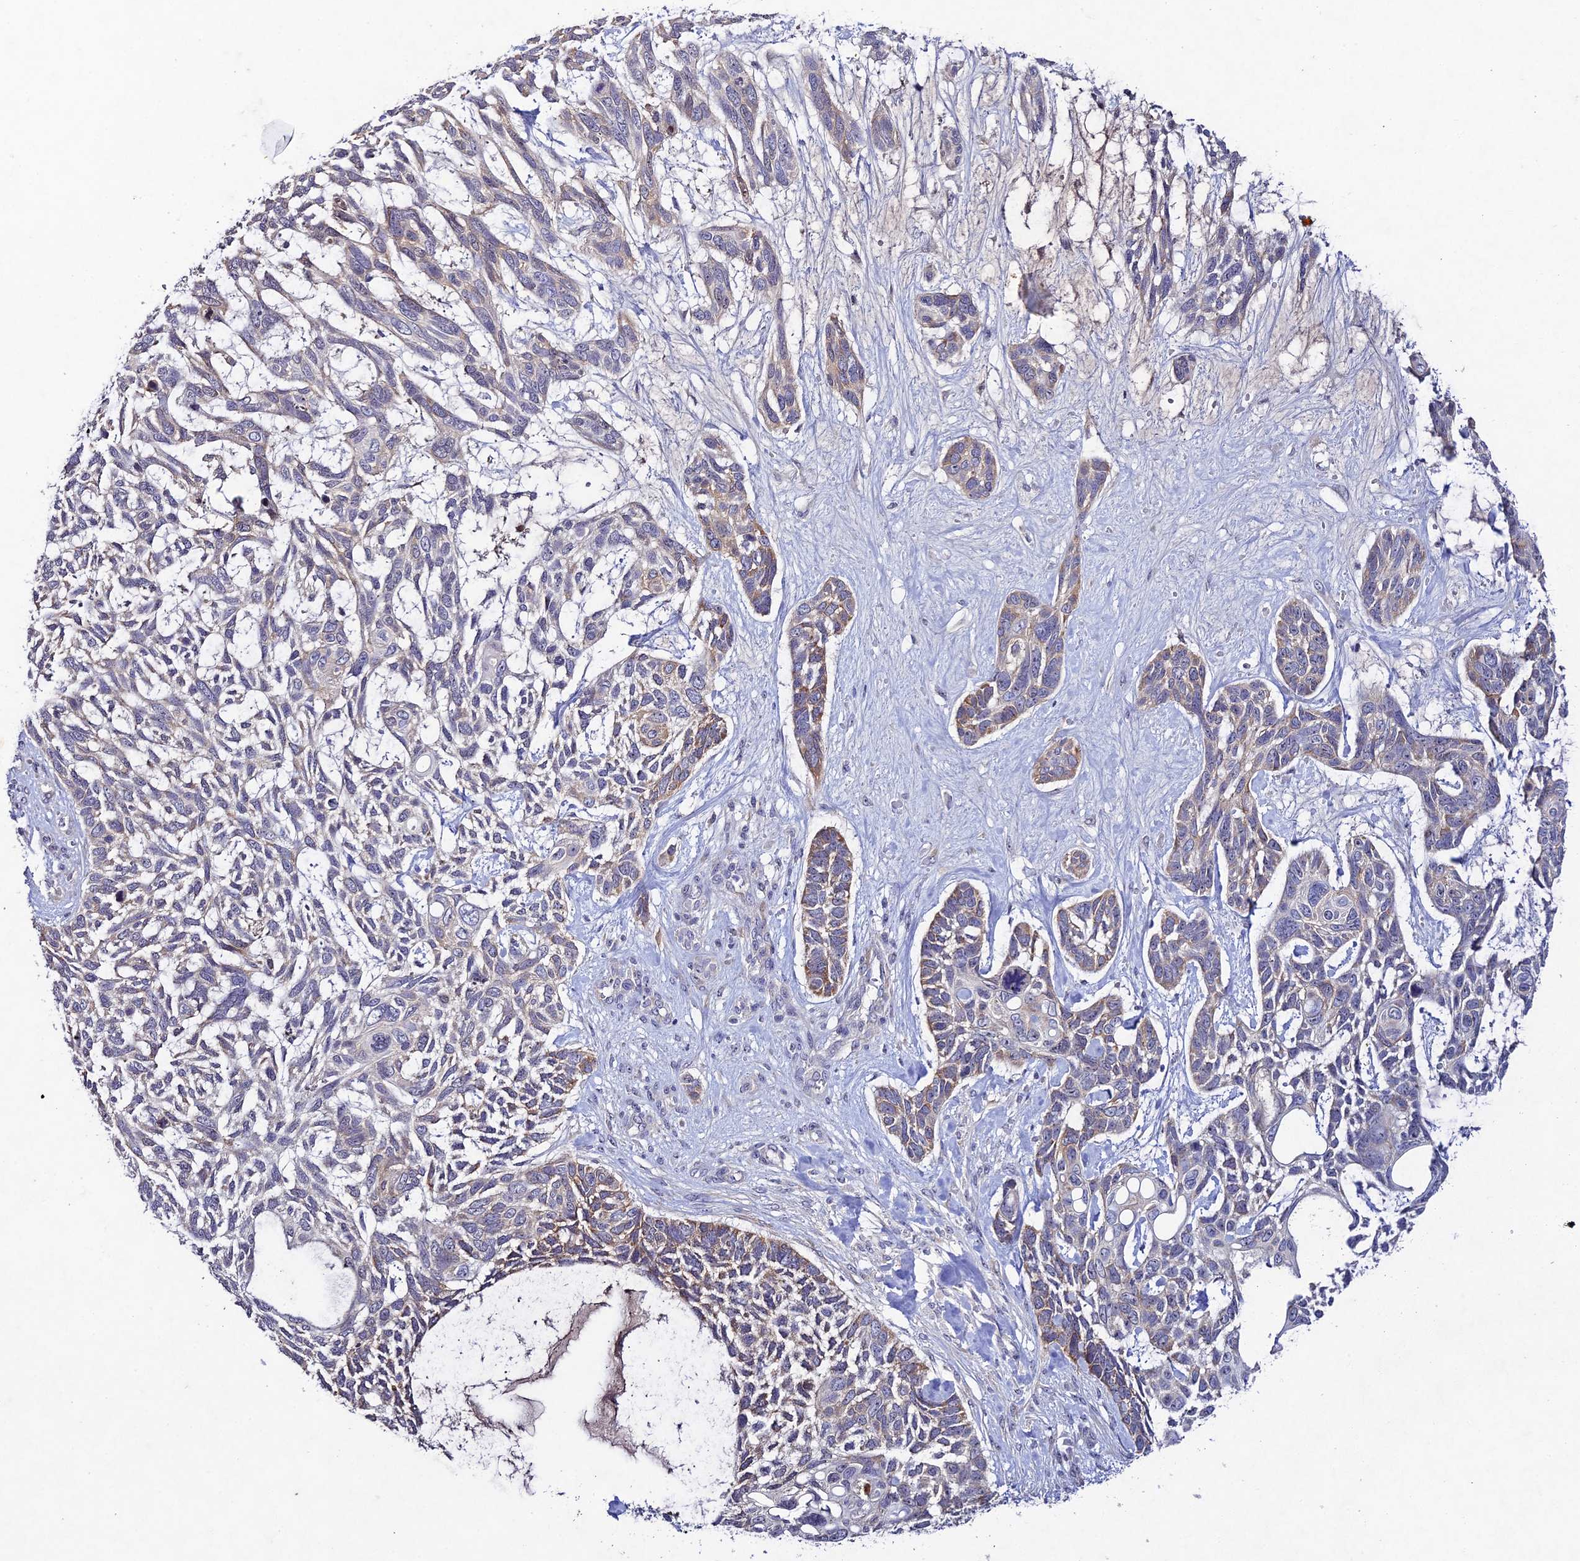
{"staining": {"intensity": "weak", "quantity": "<25%", "location": "cytoplasmic/membranous"}, "tissue": "skin cancer", "cell_type": "Tumor cells", "image_type": "cancer", "snomed": [{"axis": "morphology", "description": "Basal cell carcinoma"}, {"axis": "topography", "description": "Skin"}], "caption": "Immunohistochemical staining of skin basal cell carcinoma exhibits no significant positivity in tumor cells.", "gene": "CHST5", "patient": {"sex": "male", "age": 88}}